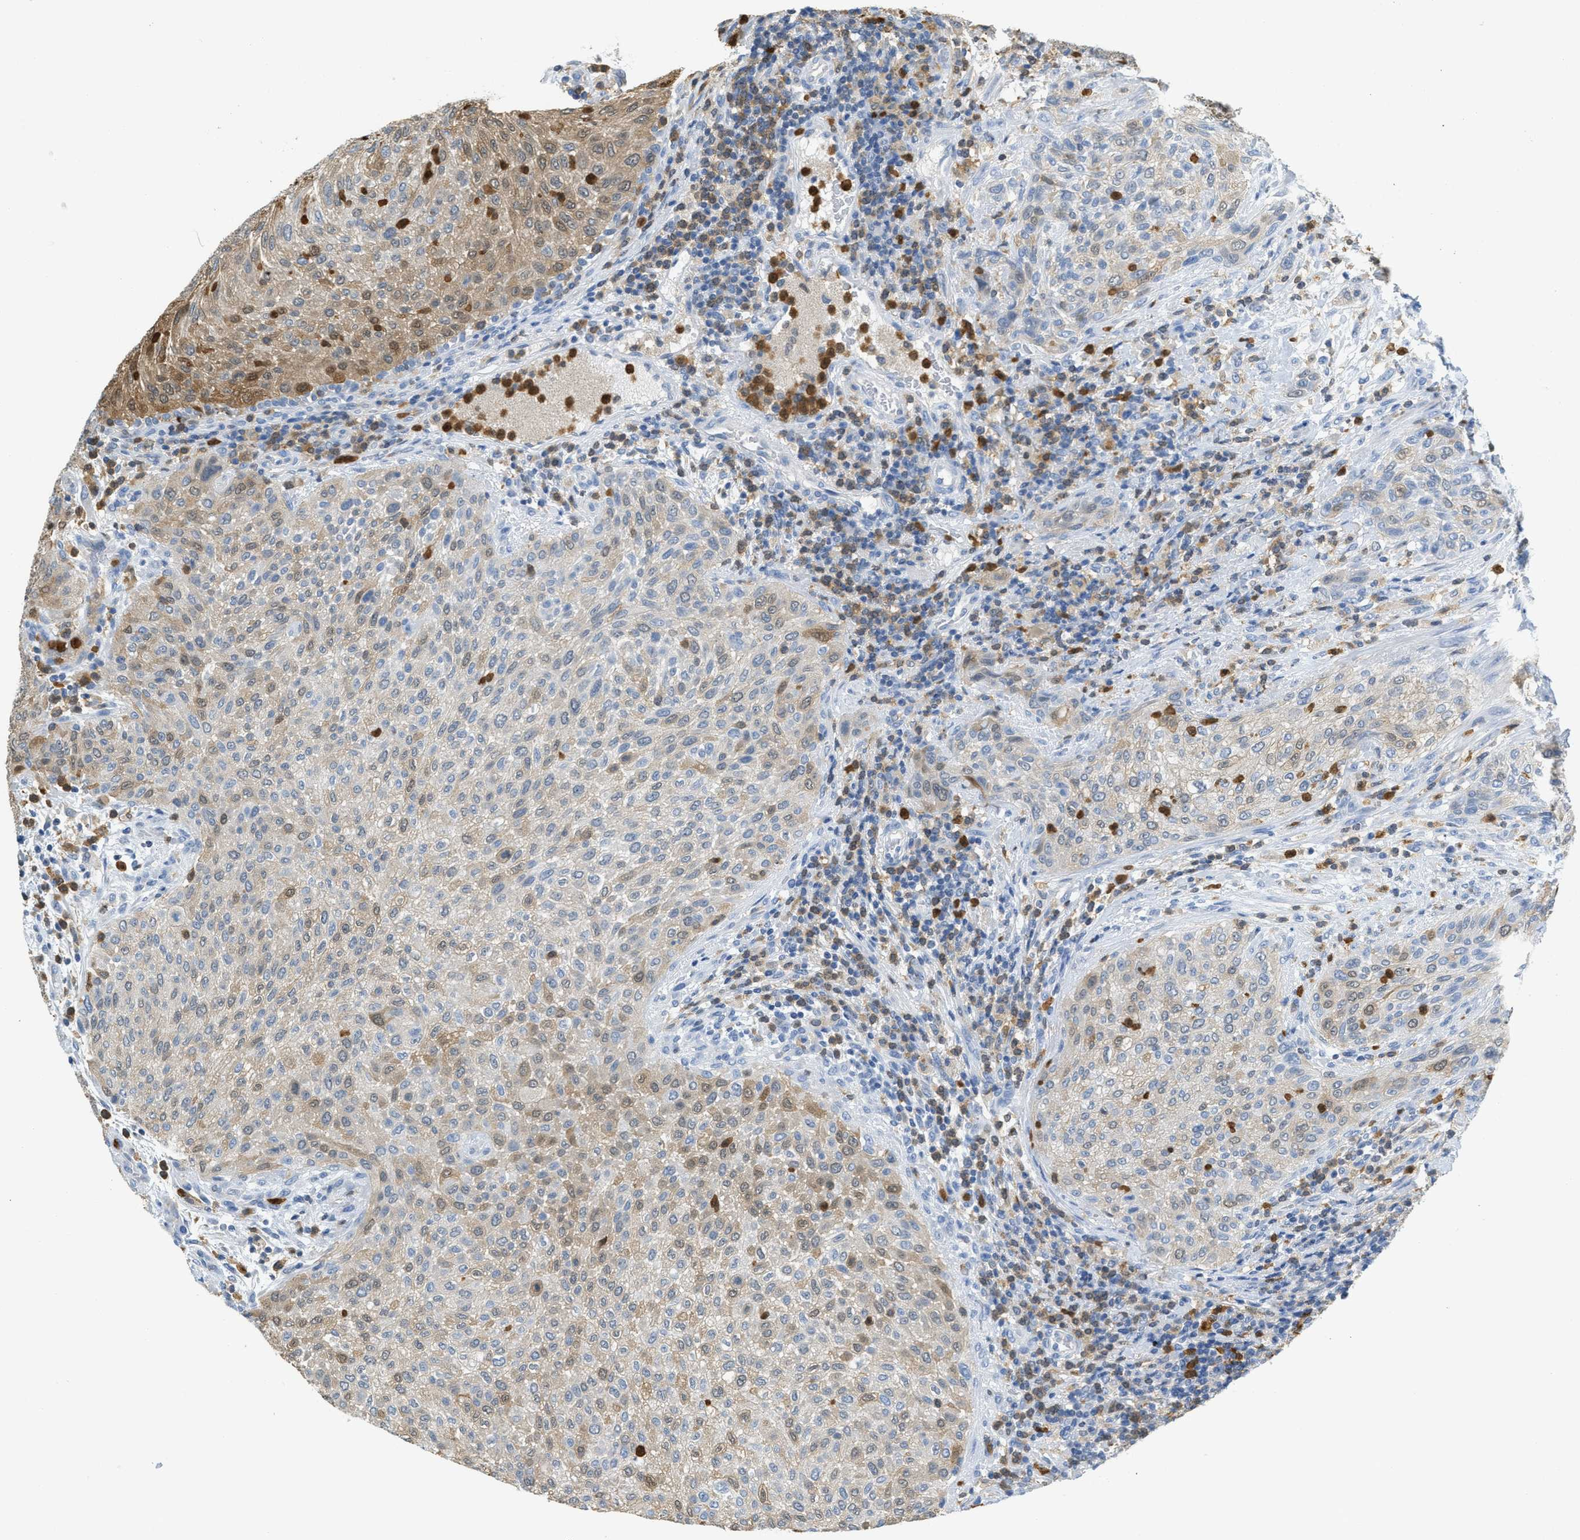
{"staining": {"intensity": "weak", "quantity": ">75%", "location": "cytoplasmic/membranous,nuclear"}, "tissue": "urothelial cancer", "cell_type": "Tumor cells", "image_type": "cancer", "snomed": [{"axis": "morphology", "description": "Urothelial carcinoma, Low grade"}, {"axis": "morphology", "description": "Urothelial carcinoma, High grade"}, {"axis": "topography", "description": "Urinary bladder"}], "caption": "Weak cytoplasmic/membranous and nuclear protein positivity is present in approximately >75% of tumor cells in urothelial cancer.", "gene": "SERPINB1", "patient": {"sex": "male", "age": 35}}